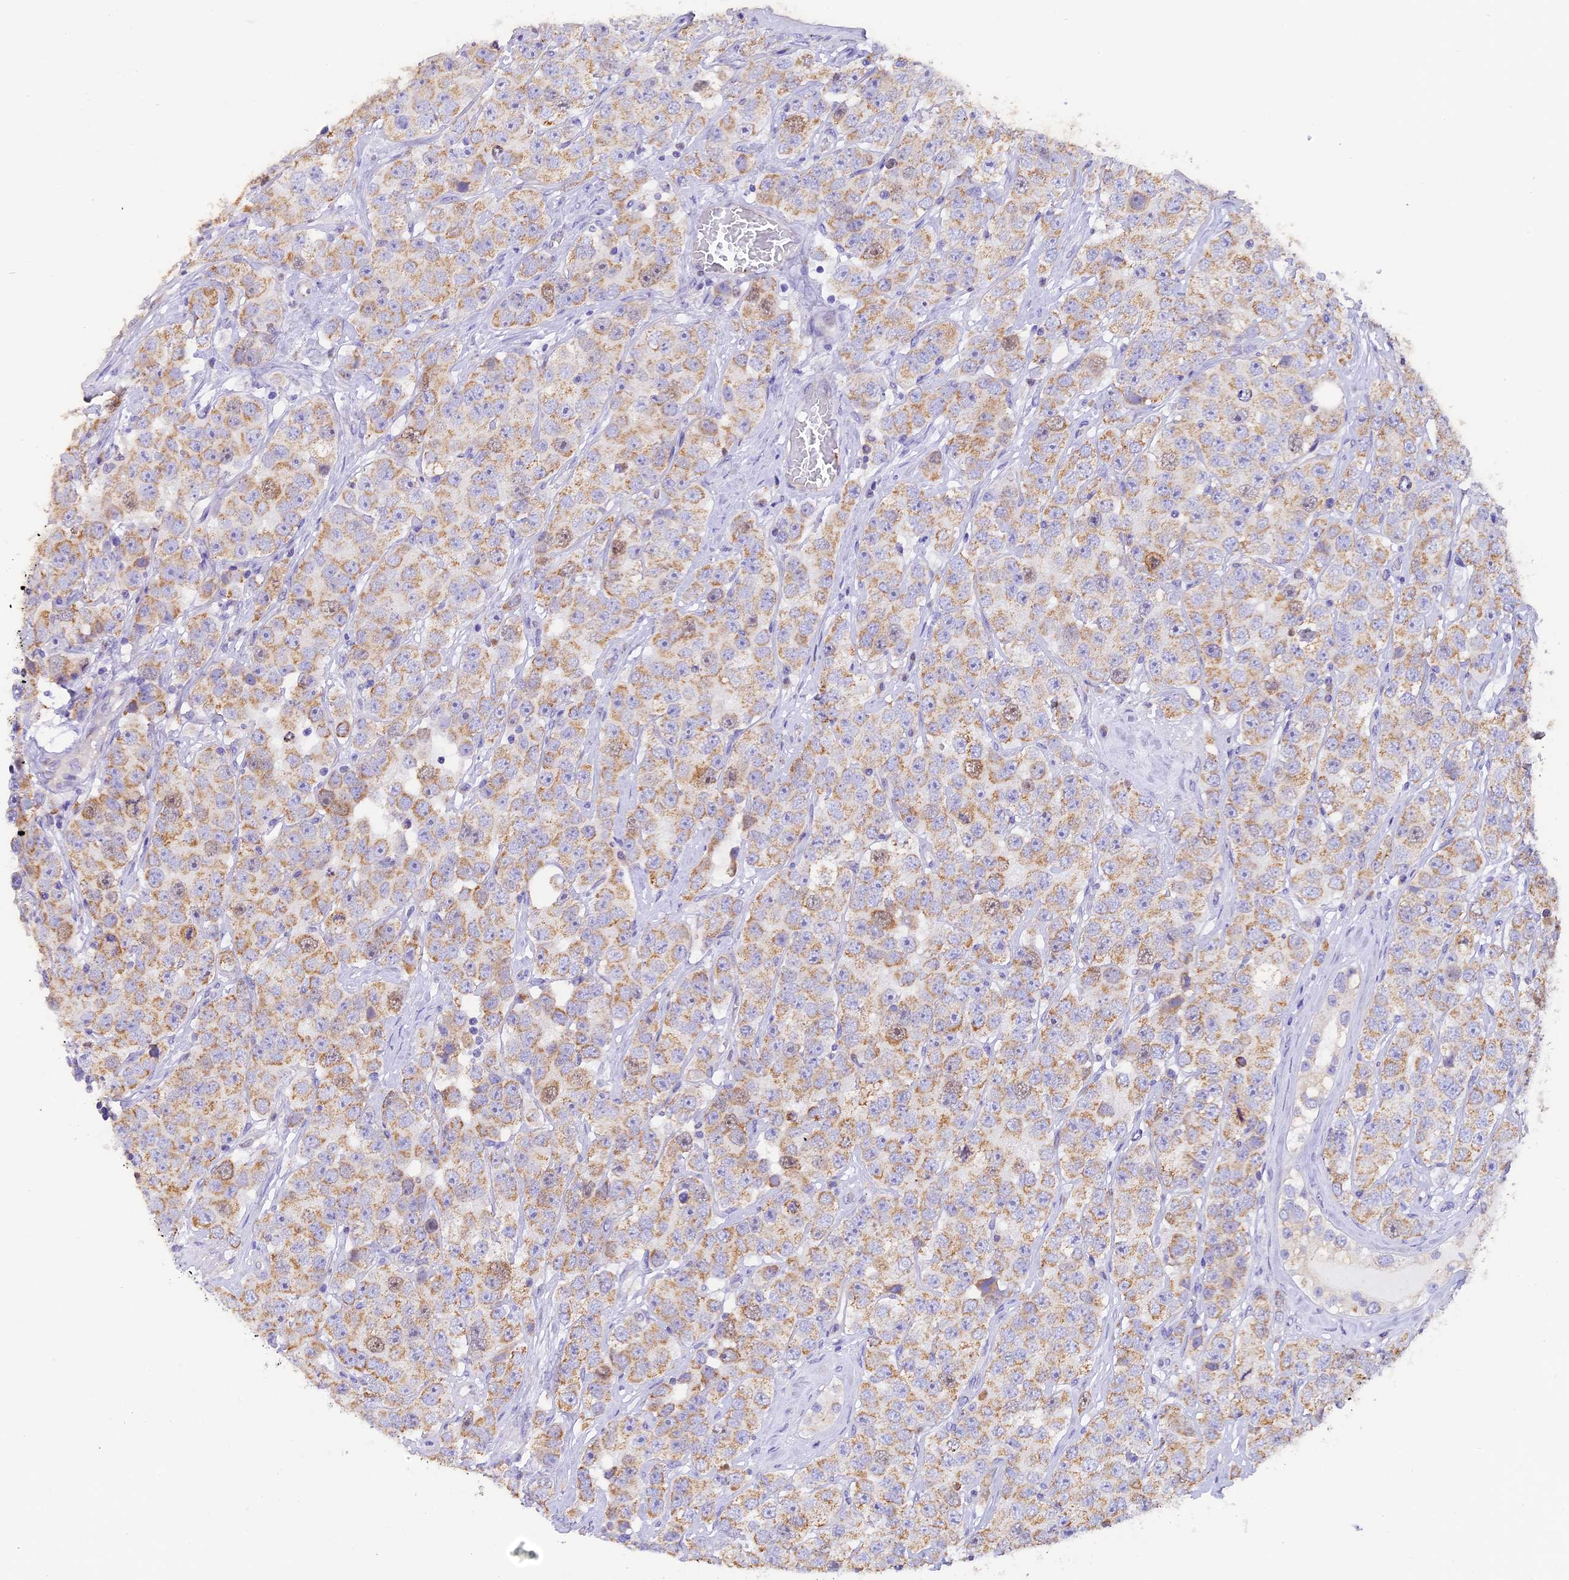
{"staining": {"intensity": "weak", "quantity": ">75%", "location": "cytoplasmic/membranous"}, "tissue": "testis cancer", "cell_type": "Tumor cells", "image_type": "cancer", "snomed": [{"axis": "morphology", "description": "Seminoma, NOS"}, {"axis": "topography", "description": "Testis"}], "caption": "An image of testis seminoma stained for a protein displays weak cytoplasmic/membranous brown staining in tumor cells.", "gene": "PKIA", "patient": {"sex": "male", "age": 28}}